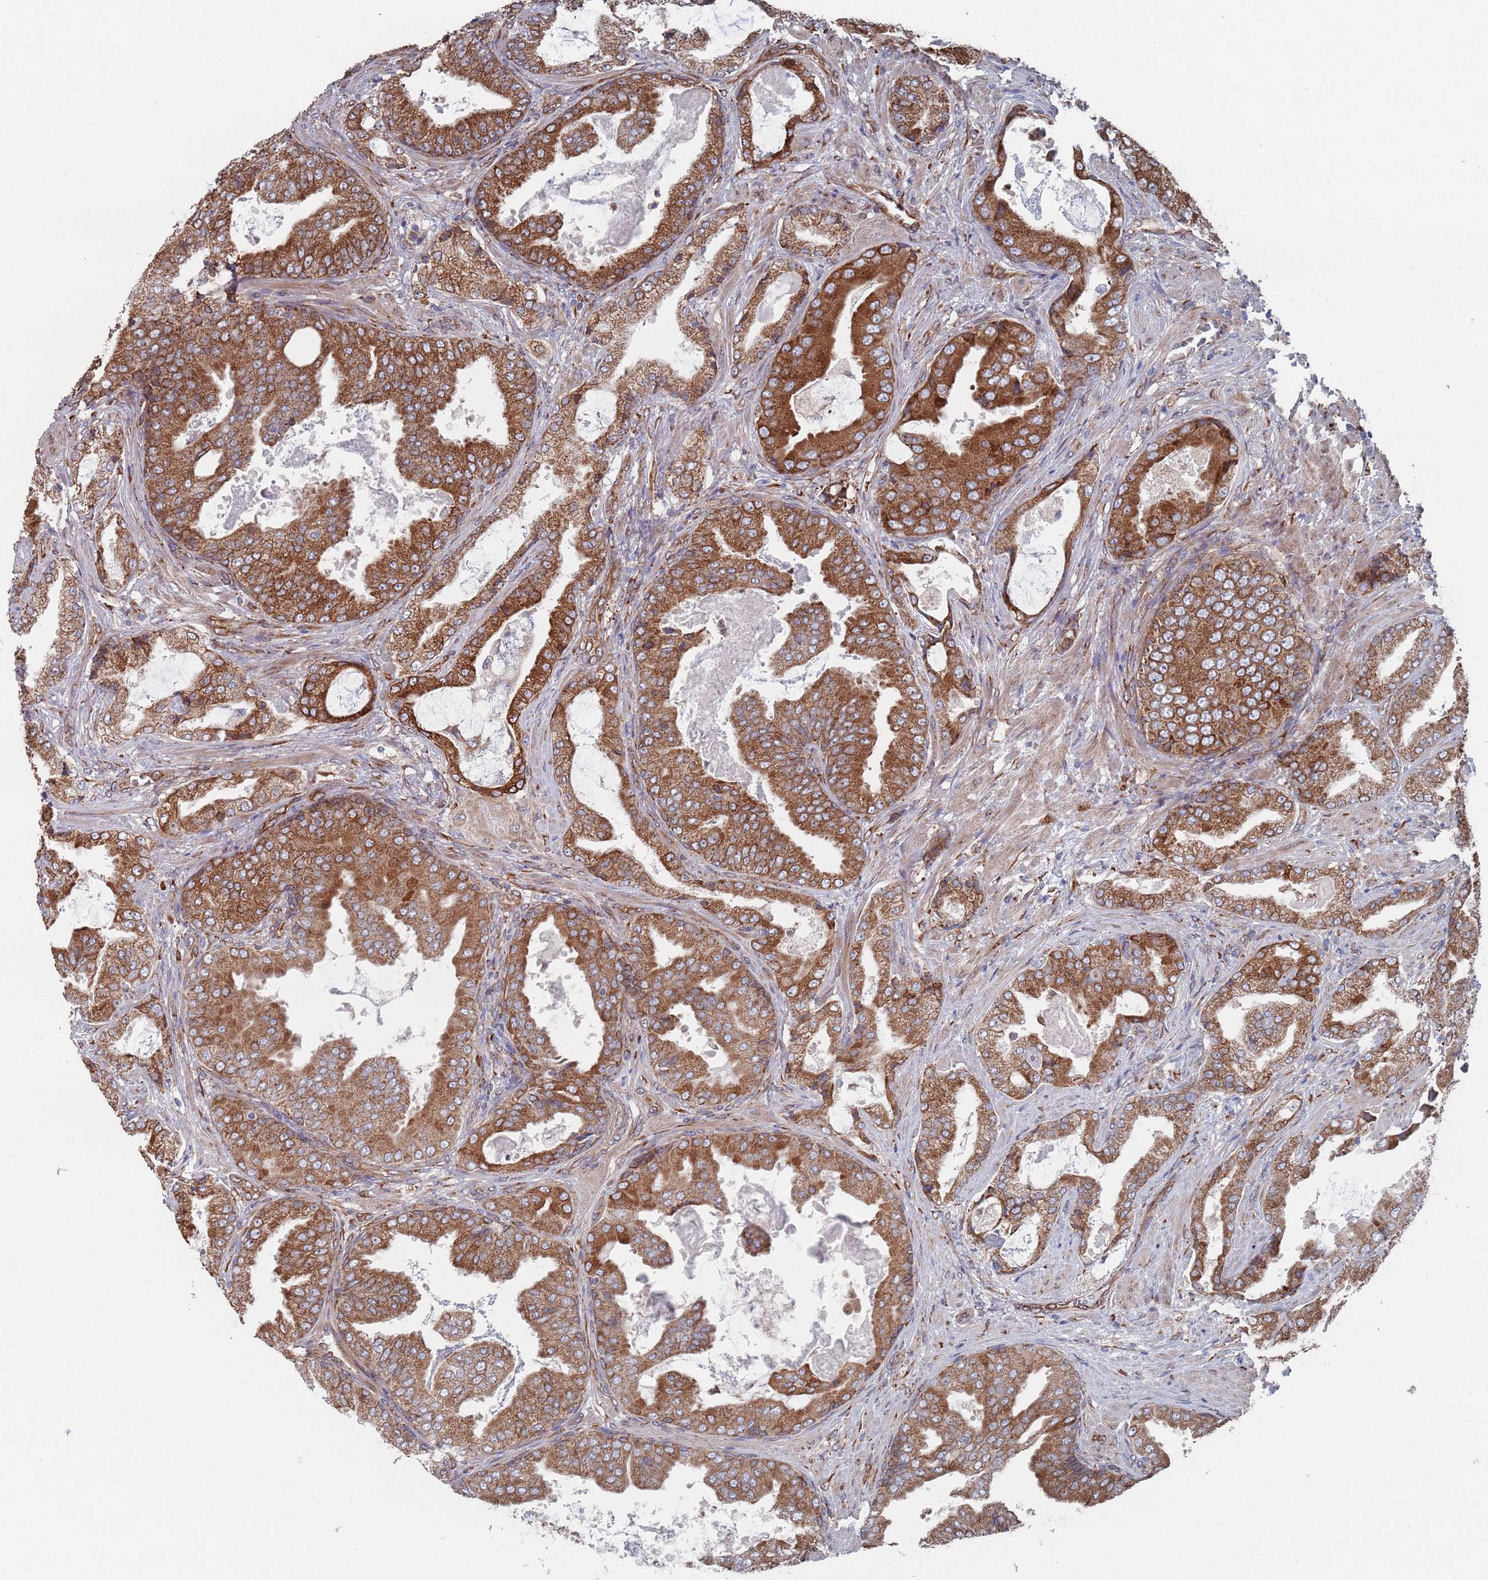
{"staining": {"intensity": "strong", "quantity": ">75%", "location": "cytoplasmic/membranous"}, "tissue": "prostate cancer", "cell_type": "Tumor cells", "image_type": "cancer", "snomed": [{"axis": "morphology", "description": "Adenocarcinoma, High grade"}, {"axis": "topography", "description": "Prostate"}], "caption": "An image showing strong cytoplasmic/membranous staining in approximately >75% of tumor cells in high-grade adenocarcinoma (prostate), as visualized by brown immunohistochemical staining.", "gene": "CCDC106", "patient": {"sex": "male", "age": 68}}